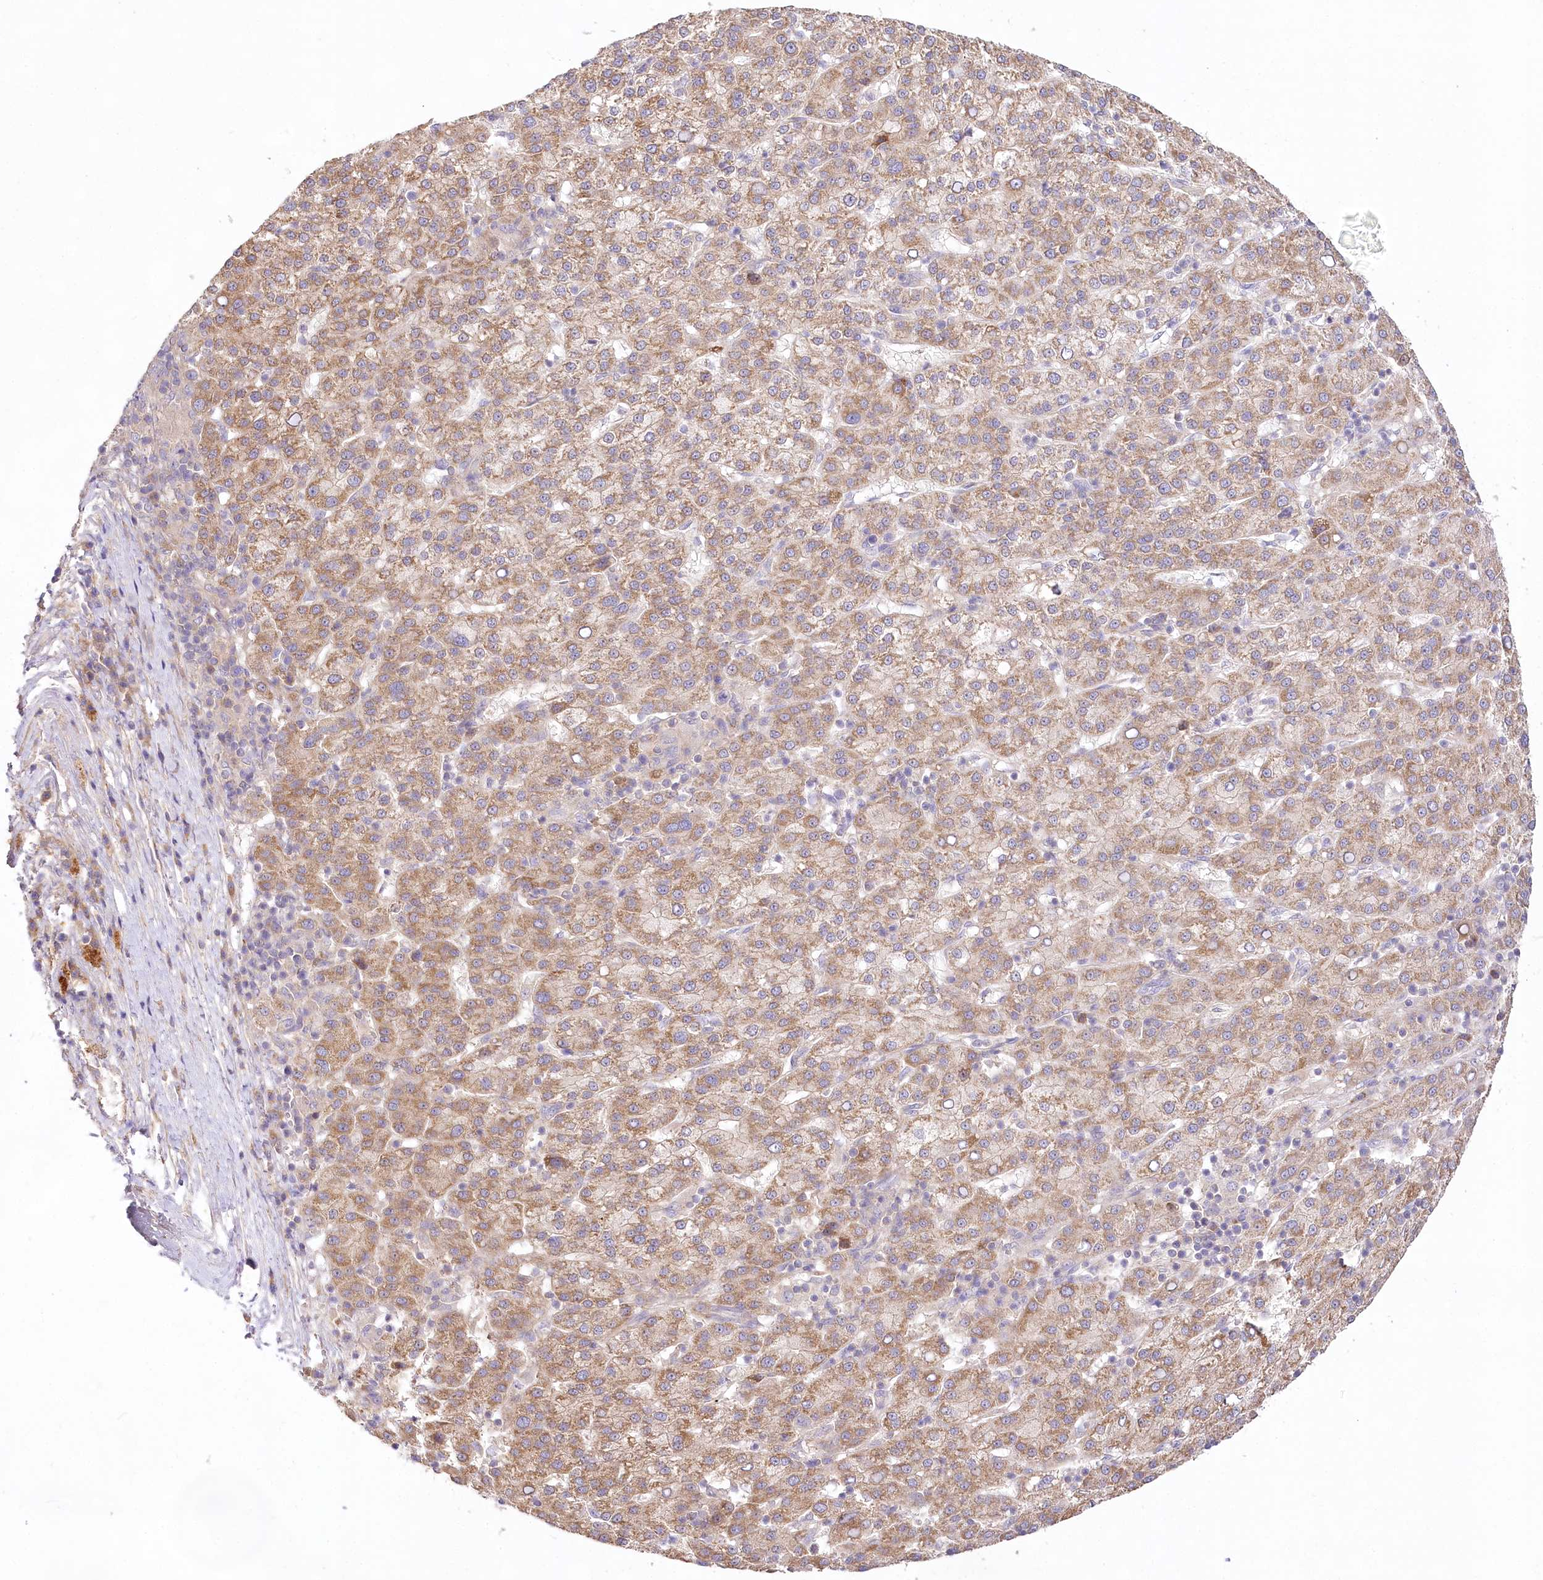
{"staining": {"intensity": "moderate", "quantity": ">75%", "location": "cytoplasmic/membranous"}, "tissue": "liver cancer", "cell_type": "Tumor cells", "image_type": "cancer", "snomed": [{"axis": "morphology", "description": "Carcinoma, Hepatocellular, NOS"}, {"axis": "topography", "description": "Liver"}], "caption": "Human liver cancer stained for a protein (brown) demonstrates moderate cytoplasmic/membranous positive staining in approximately >75% of tumor cells.", "gene": "PYROXD1", "patient": {"sex": "female", "age": 58}}